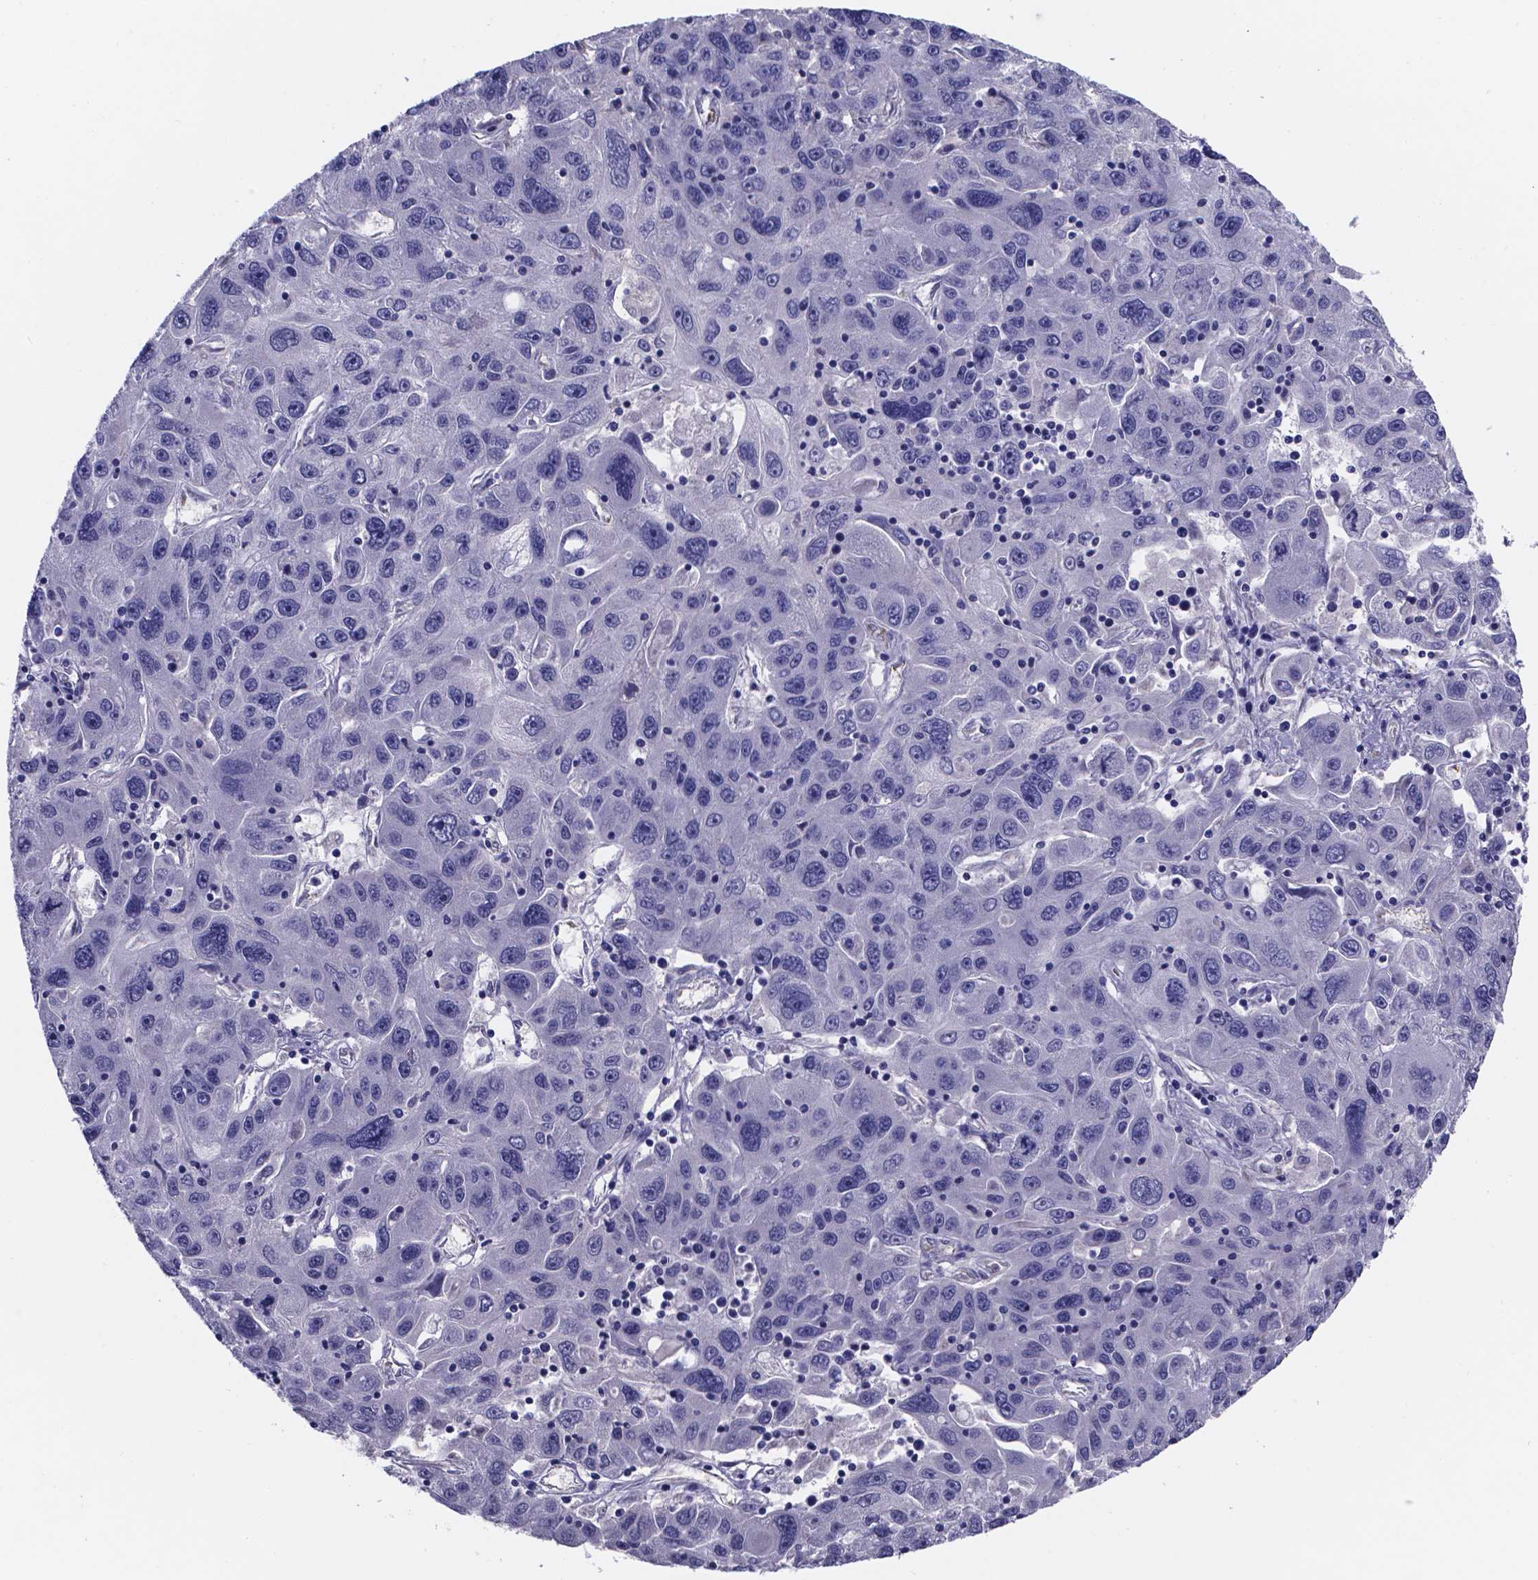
{"staining": {"intensity": "negative", "quantity": "none", "location": "none"}, "tissue": "stomach cancer", "cell_type": "Tumor cells", "image_type": "cancer", "snomed": [{"axis": "morphology", "description": "Adenocarcinoma, NOS"}, {"axis": "topography", "description": "Stomach"}], "caption": "Protein analysis of stomach cancer demonstrates no significant positivity in tumor cells.", "gene": "SFRP4", "patient": {"sex": "male", "age": 56}}